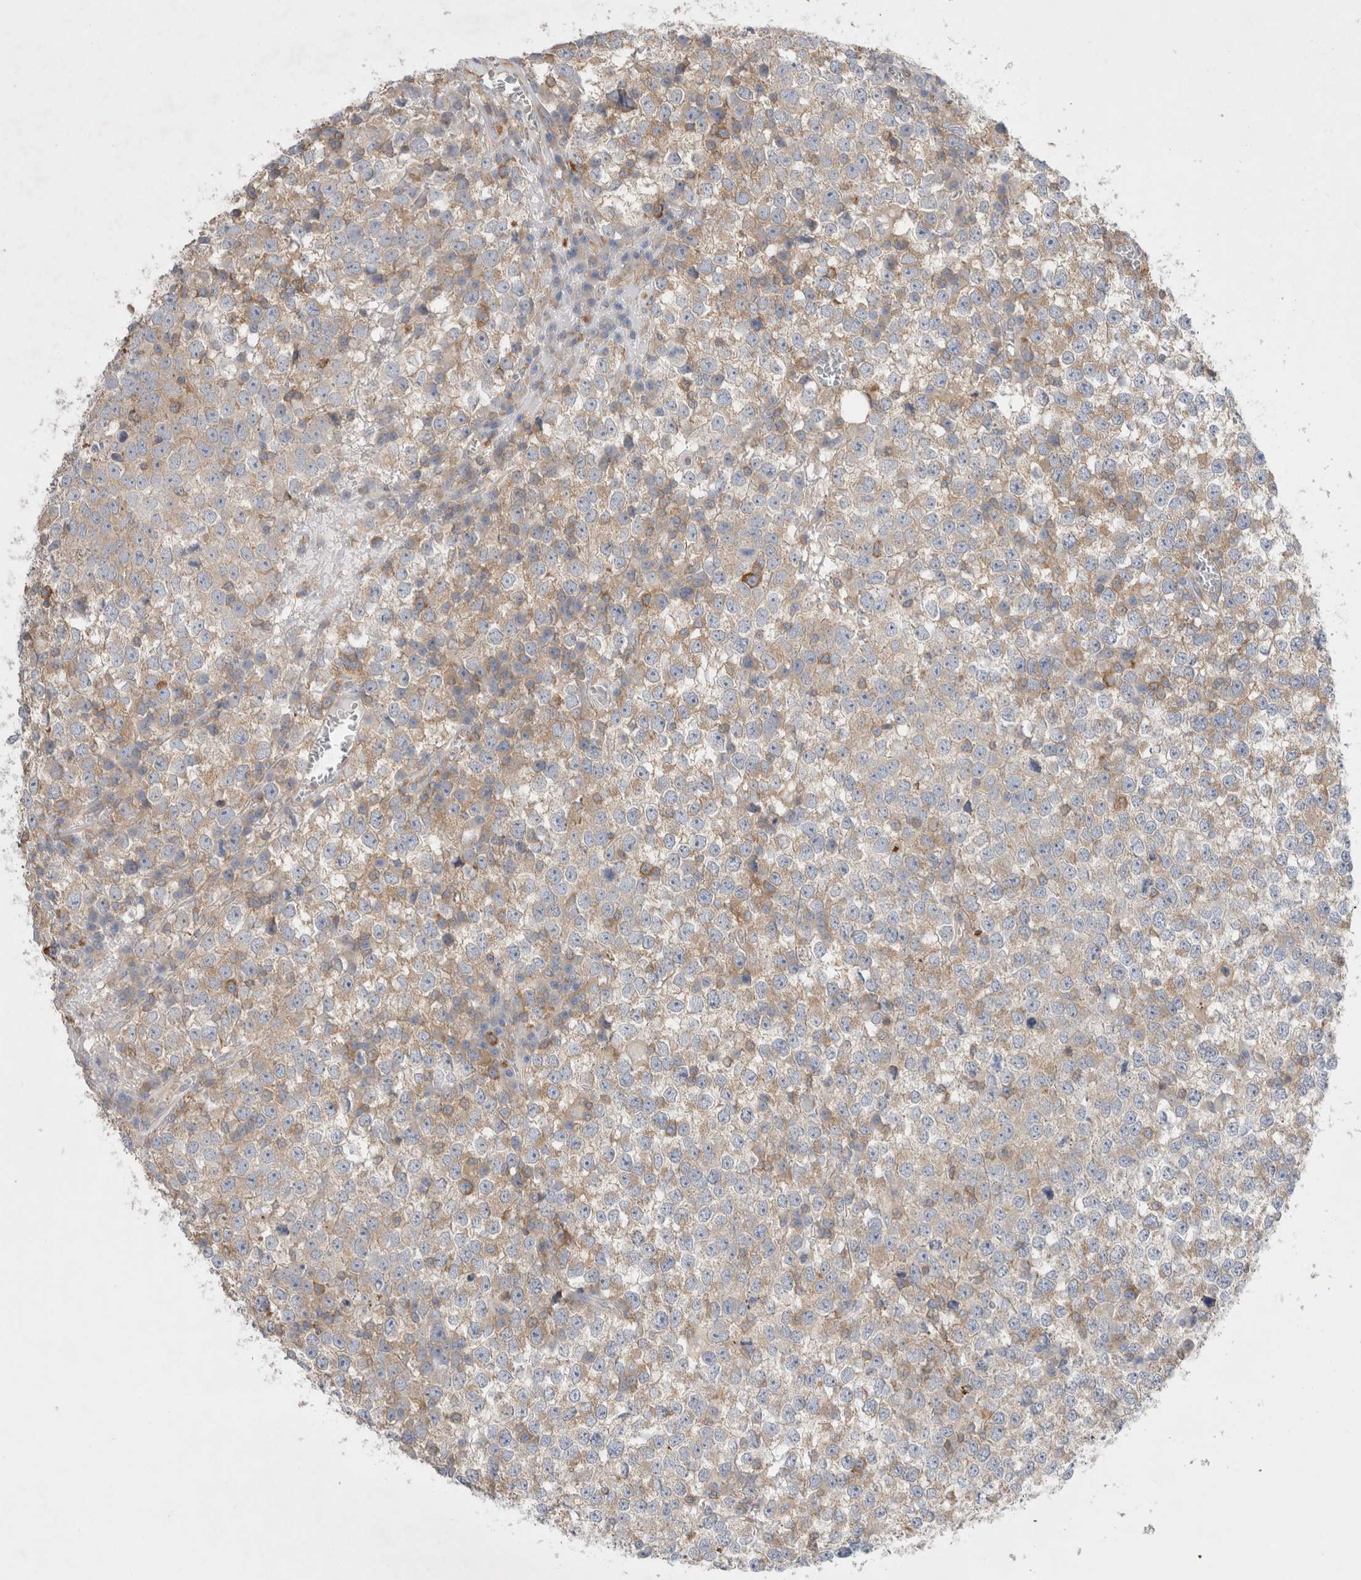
{"staining": {"intensity": "moderate", "quantity": "<25%", "location": "cytoplasmic/membranous"}, "tissue": "testis cancer", "cell_type": "Tumor cells", "image_type": "cancer", "snomed": [{"axis": "morphology", "description": "Seminoma, NOS"}, {"axis": "topography", "description": "Testis"}], "caption": "Human testis cancer stained for a protein (brown) demonstrates moderate cytoplasmic/membranous positive expression in about <25% of tumor cells.", "gene": "ZNF23", "patient": {"sex": "male", "age": 65}}